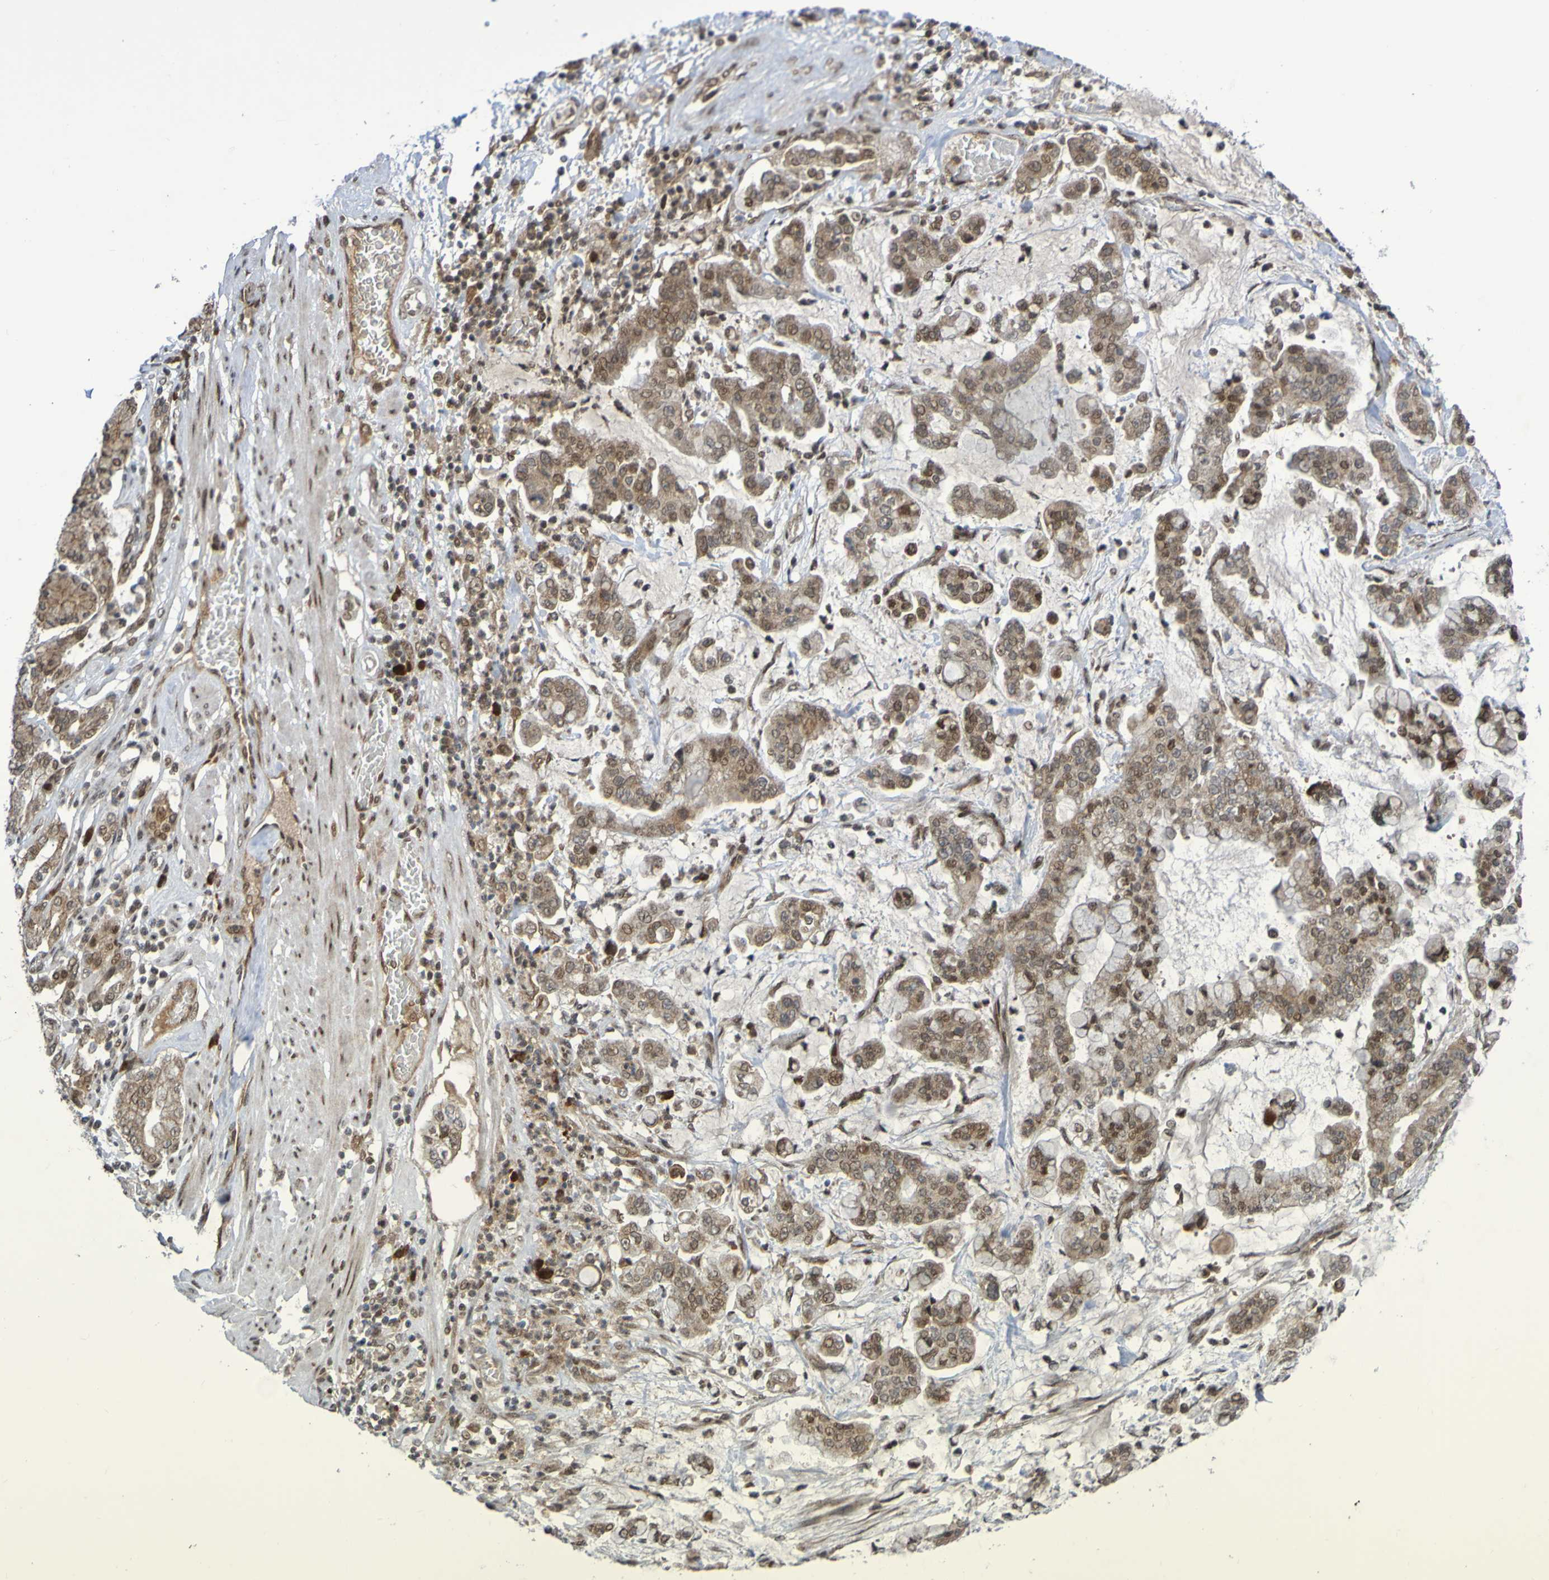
{"staining": {"intensity": "moderate", "quantity": ">75%", "location": "cytoplasmic/membranous,nuclear"}, "tissue": "stomach cancer", "cell_type": "Tumor cells", "image_type": "cancer", "snomed": [{"axis": "morphology", "description": "Normal tissue, NOS"}, {"axis": "morphology", "description": "Adenocarcinoma, NOS"}, {"axis": "topography", "description": "Stomach, upper"}, {"axis": "topography", "description": "Stomach"}], "caption": "IHC micrograph of human stomach adenocarcinoma stained for a protein (brown), which reveals medium levels of moderate cytoplasmic/membranous and nuclear expression in approximately >75% of tumor cells.", "gene": "ITLN1", "patient": {"sex": "male", "age": 76}}